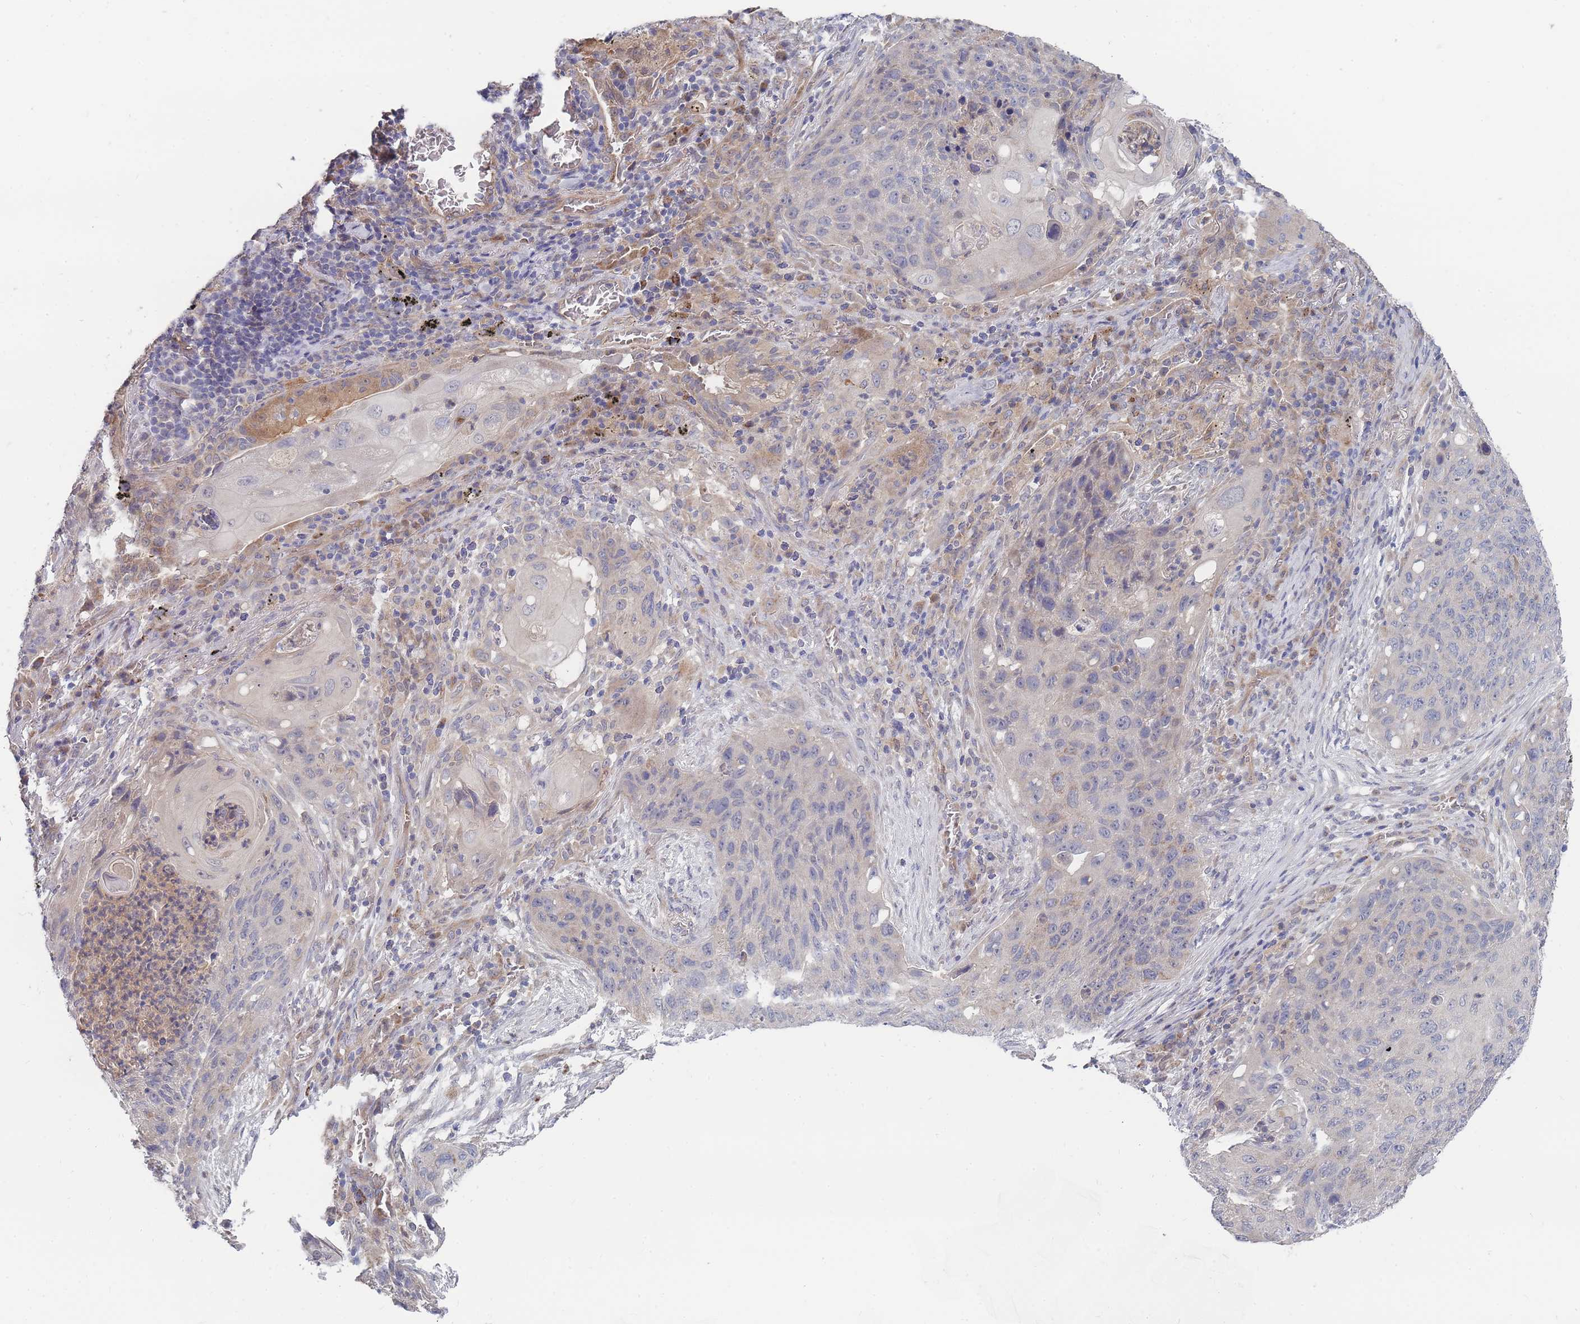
{"staining": {"intensity": "negative", "quantity": "none", "location": "none"}, "tissue": "lung cancer", "cell_type": "Tumor cells", "image_type": "cancer", "snomed": [{"axis": "morphology", "description": "Squamous cell carcinoma, NOS"}, {"axis": "topography", "description": "Lung"}], "caption": "This is a image of immunohistochemistry staining of squamous cell carcinoma (lung), which shows no staining in tumor cells.", "gene": "NUB1", "patient": {"sex": "female", "age": 63}}